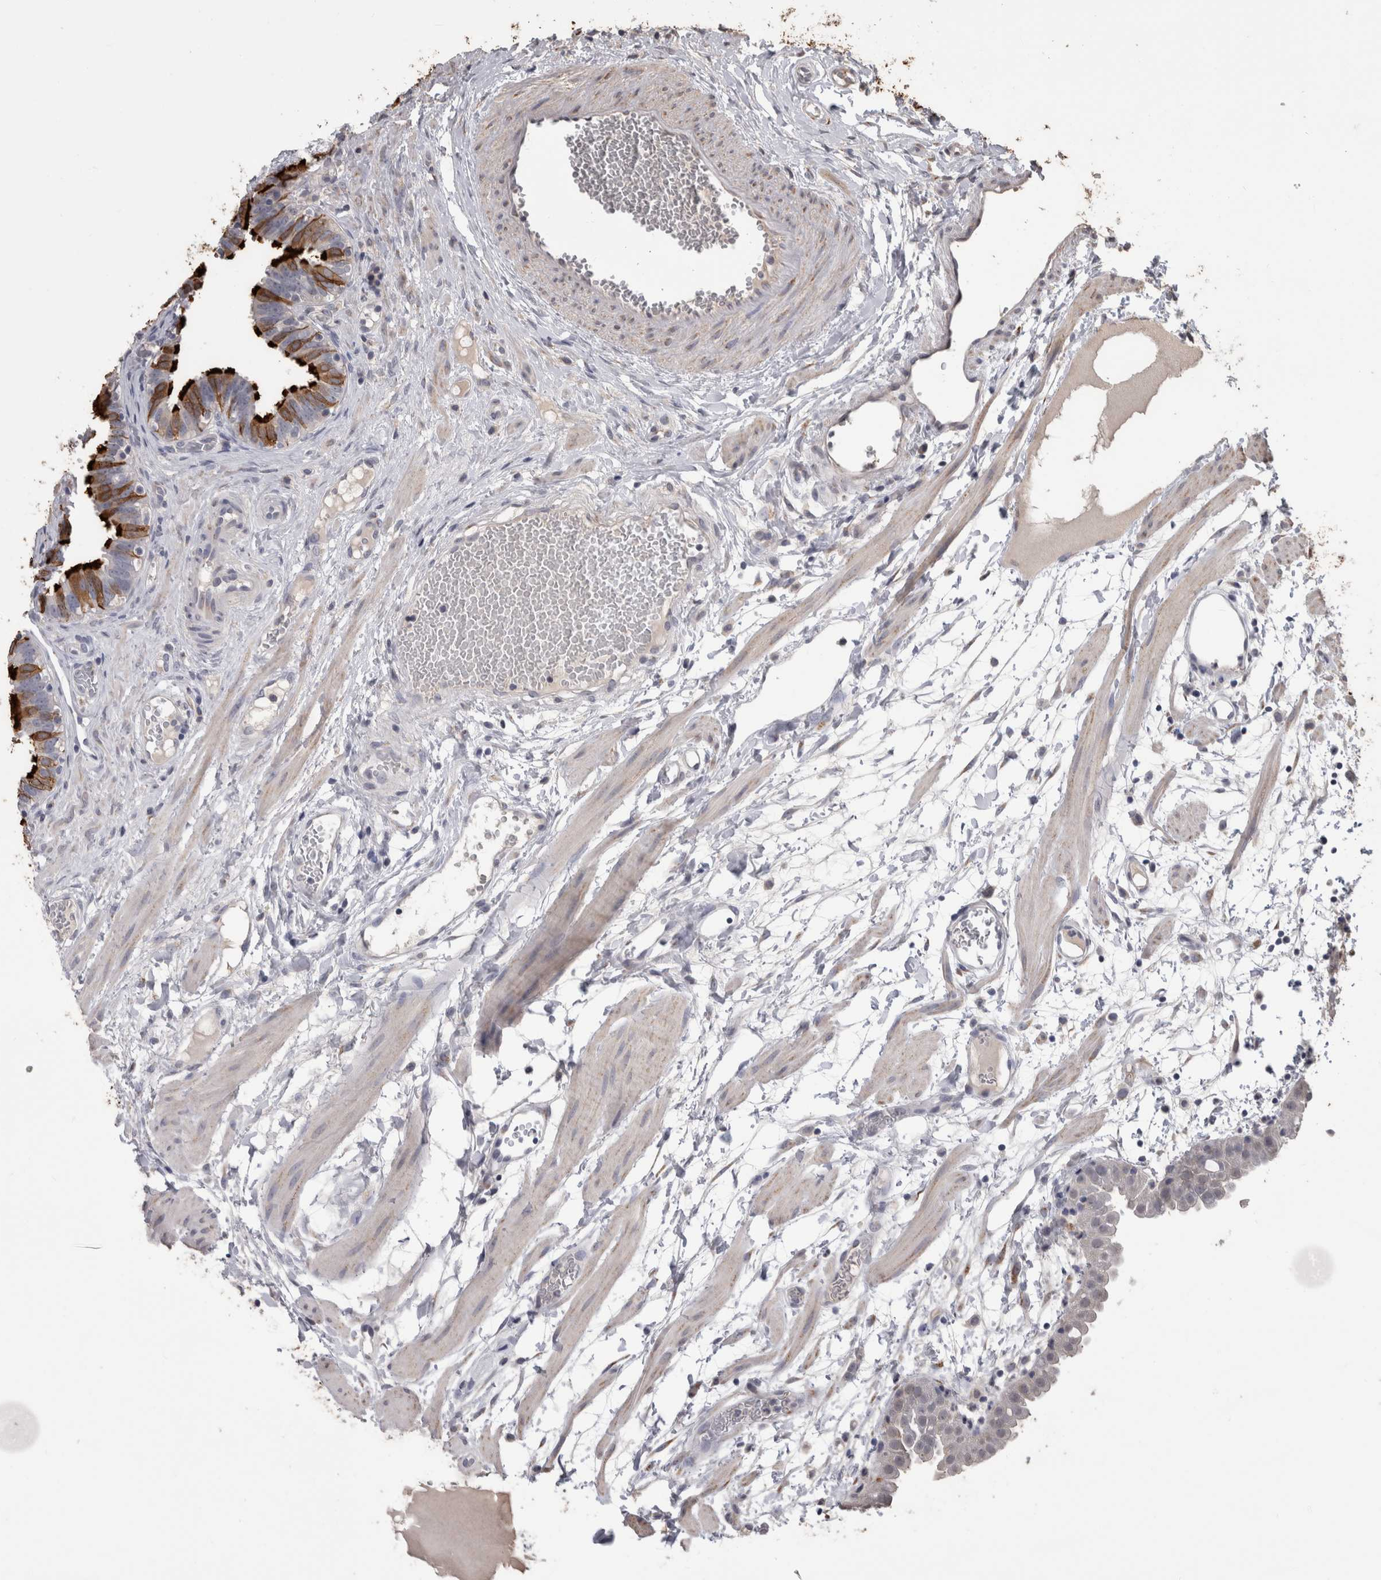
{"staining": {"intensity": "strong", "quantity": "25%-75%", "location": "cytoplasmic/membranous"}, "tissue": "fallopian tube", "cell_type": "Glandular cells", "image_type": "normal", "snomed": [{"axis": "morphology", "description": "Normal tissue, NOS"}, {"axis": "topography", "description": "Fallopian tube"}, {"axis": "topography", "description": "Placenta"}], "caption": "Immunohistochemistry (IHC) image of normal fallopian tube: human fallopian tube stained using immunohistochemistry shows high levels of strong protein expression localized specifically in the cytoplasmic/membranous of glandular cells, appearing as a cytoplasmic/membranous brown color.", "gene": "ANXA13", "patient": {"sex": "female", "age": 32}}